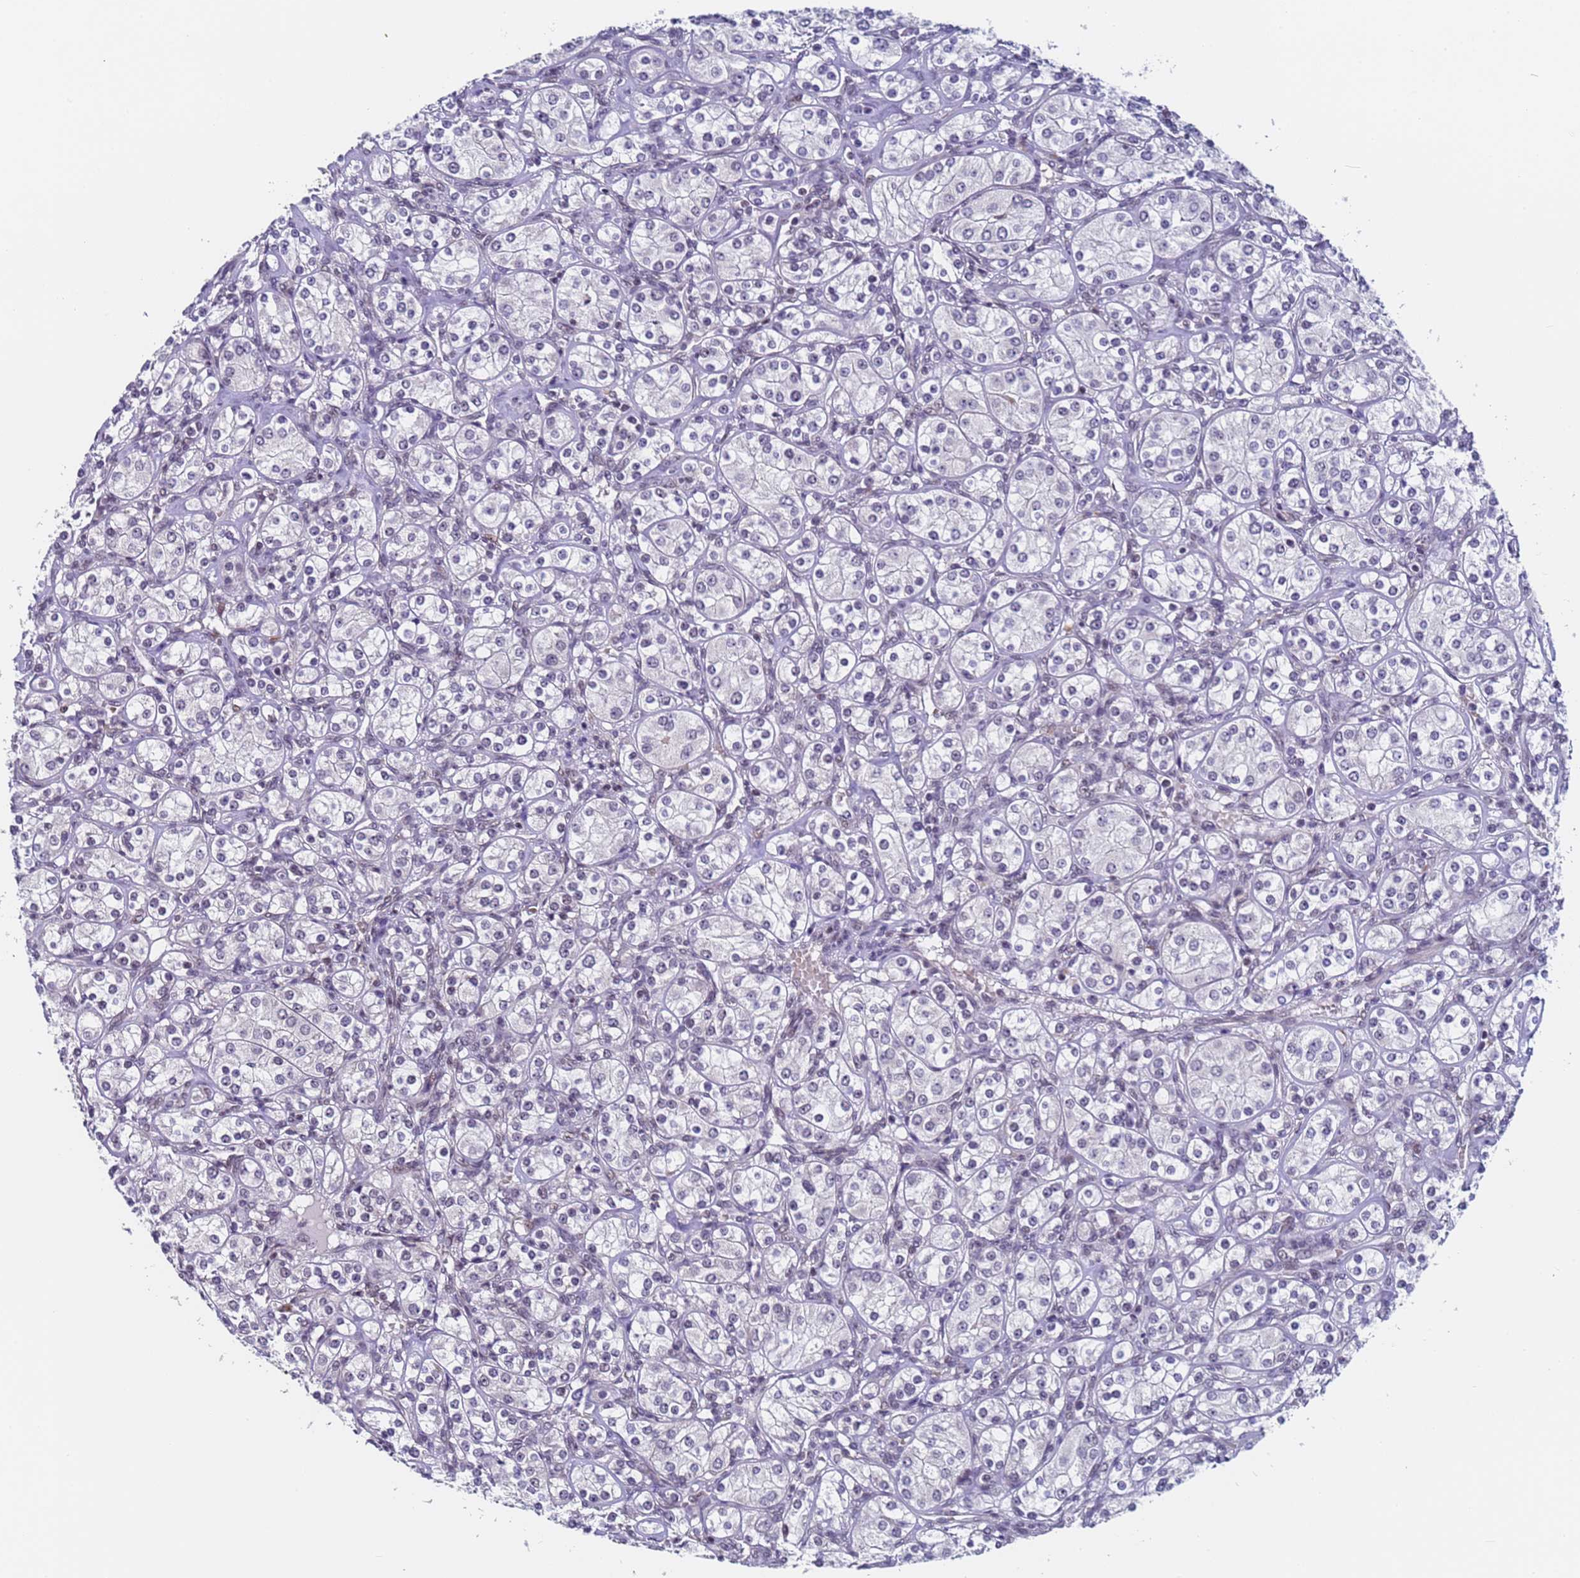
{"staining": {"intensity": "negative", "quantity": "none", "location": "none"}, "tissue": "renal cancer", "cell_type": "Tumor cells", "image_type": "cancer", "snomed": [{"axis": "morphology", "description": "Adenocarcinoma, NOS"}, {"axis": "topography", "description": "Kidney"}], "caption": "Immunohistochemical staining of human renal cancer (adenocarcinoma) reveals no significant expression in tumor cells.", "gene": "FNBP4", "patient": {"sex": "male", "age": 77}}